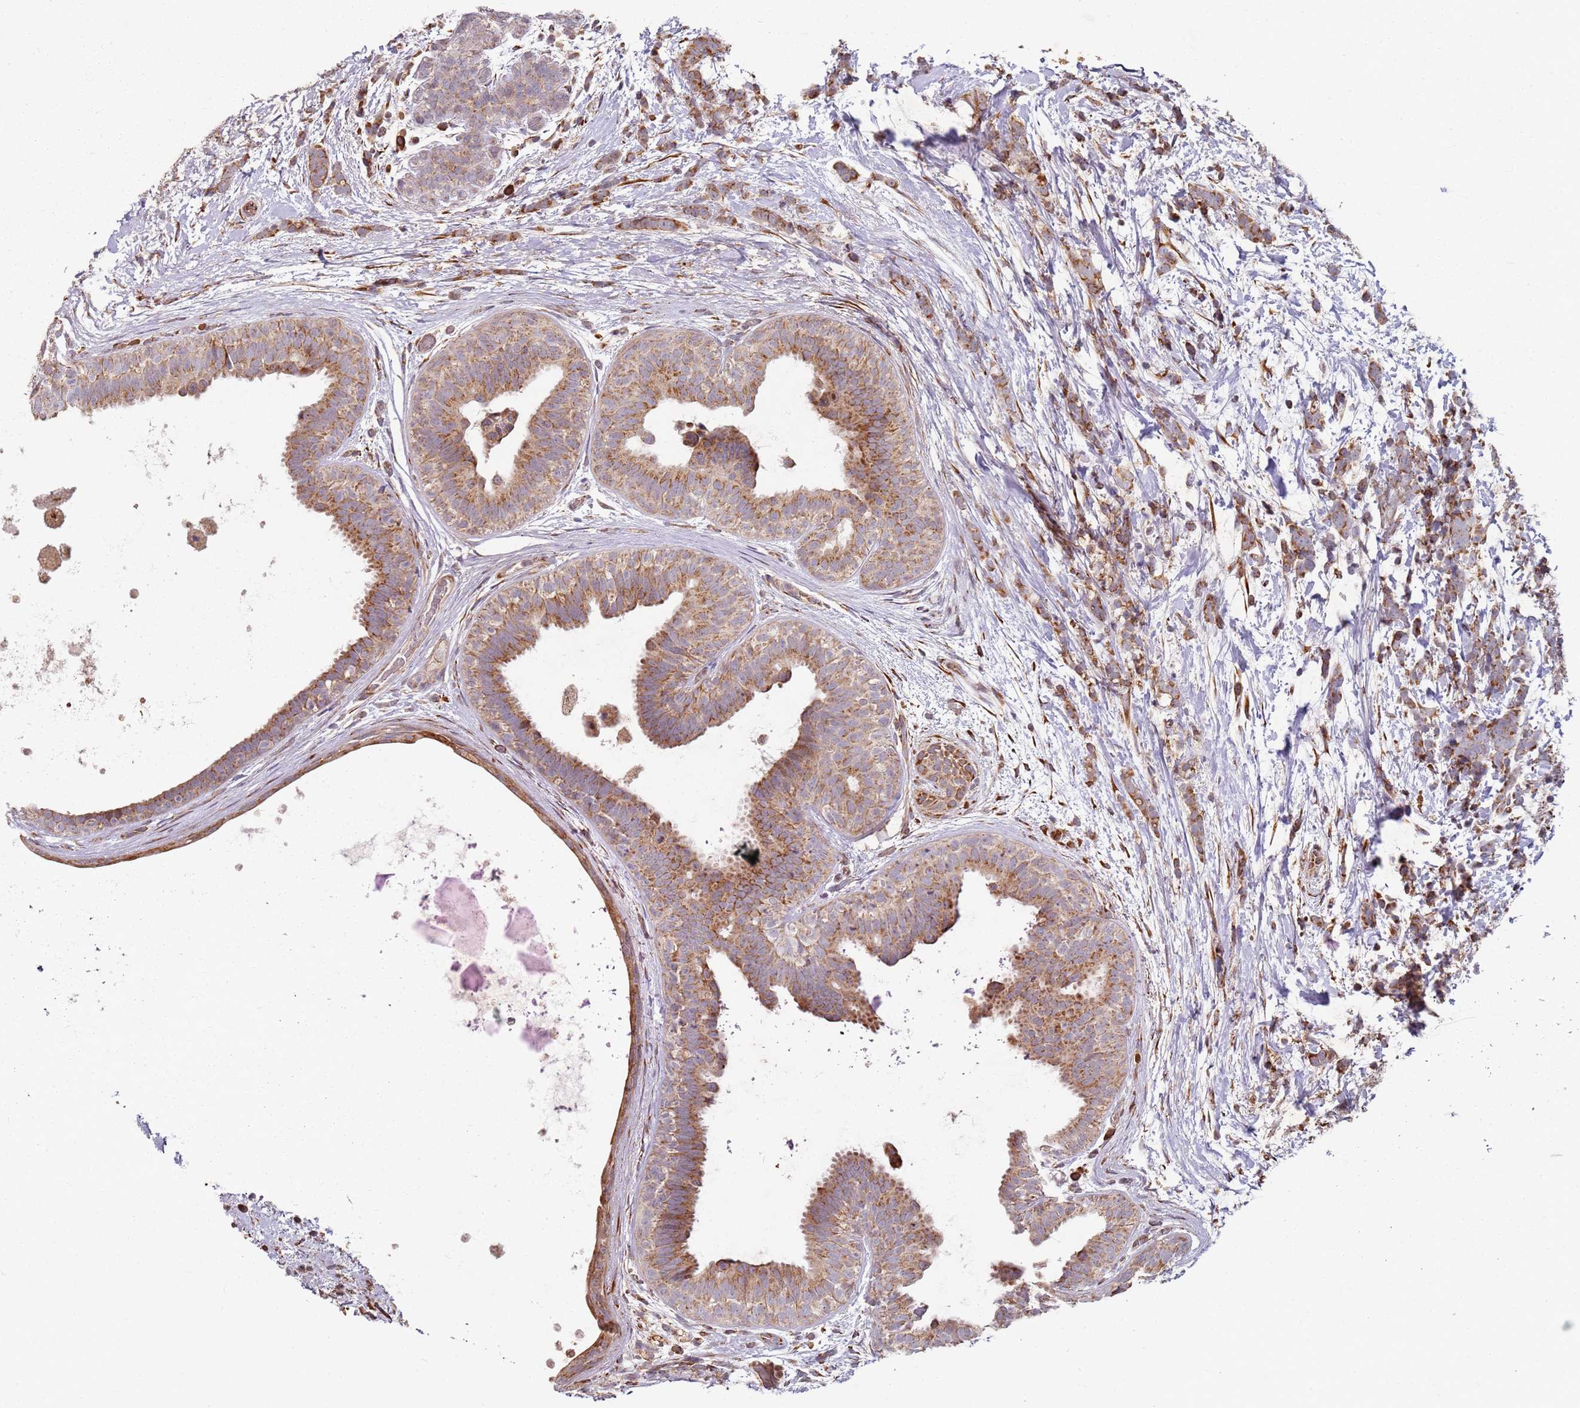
{"staining": {"intensity": "moderate", "quantity": ">75%", "location": "cytoplasmic/membranous"}, "tissue": "breast cancer", "cell_type": "Tumor cells", "image_type": "cancer", "snomed": [{"axis": "morphology", "description": "Lobular carcinoma"}, {"axis": "topography", "description": "Breast"}], "caption": "Immunohistochemical staining of breast cancer exhibits medium levels of moderate cytoplasmic/membranous protein expression in approximately >75% of tumor cells.", "gene": "ARFRP1", "patient": {"sex": "female", "age": 58}}